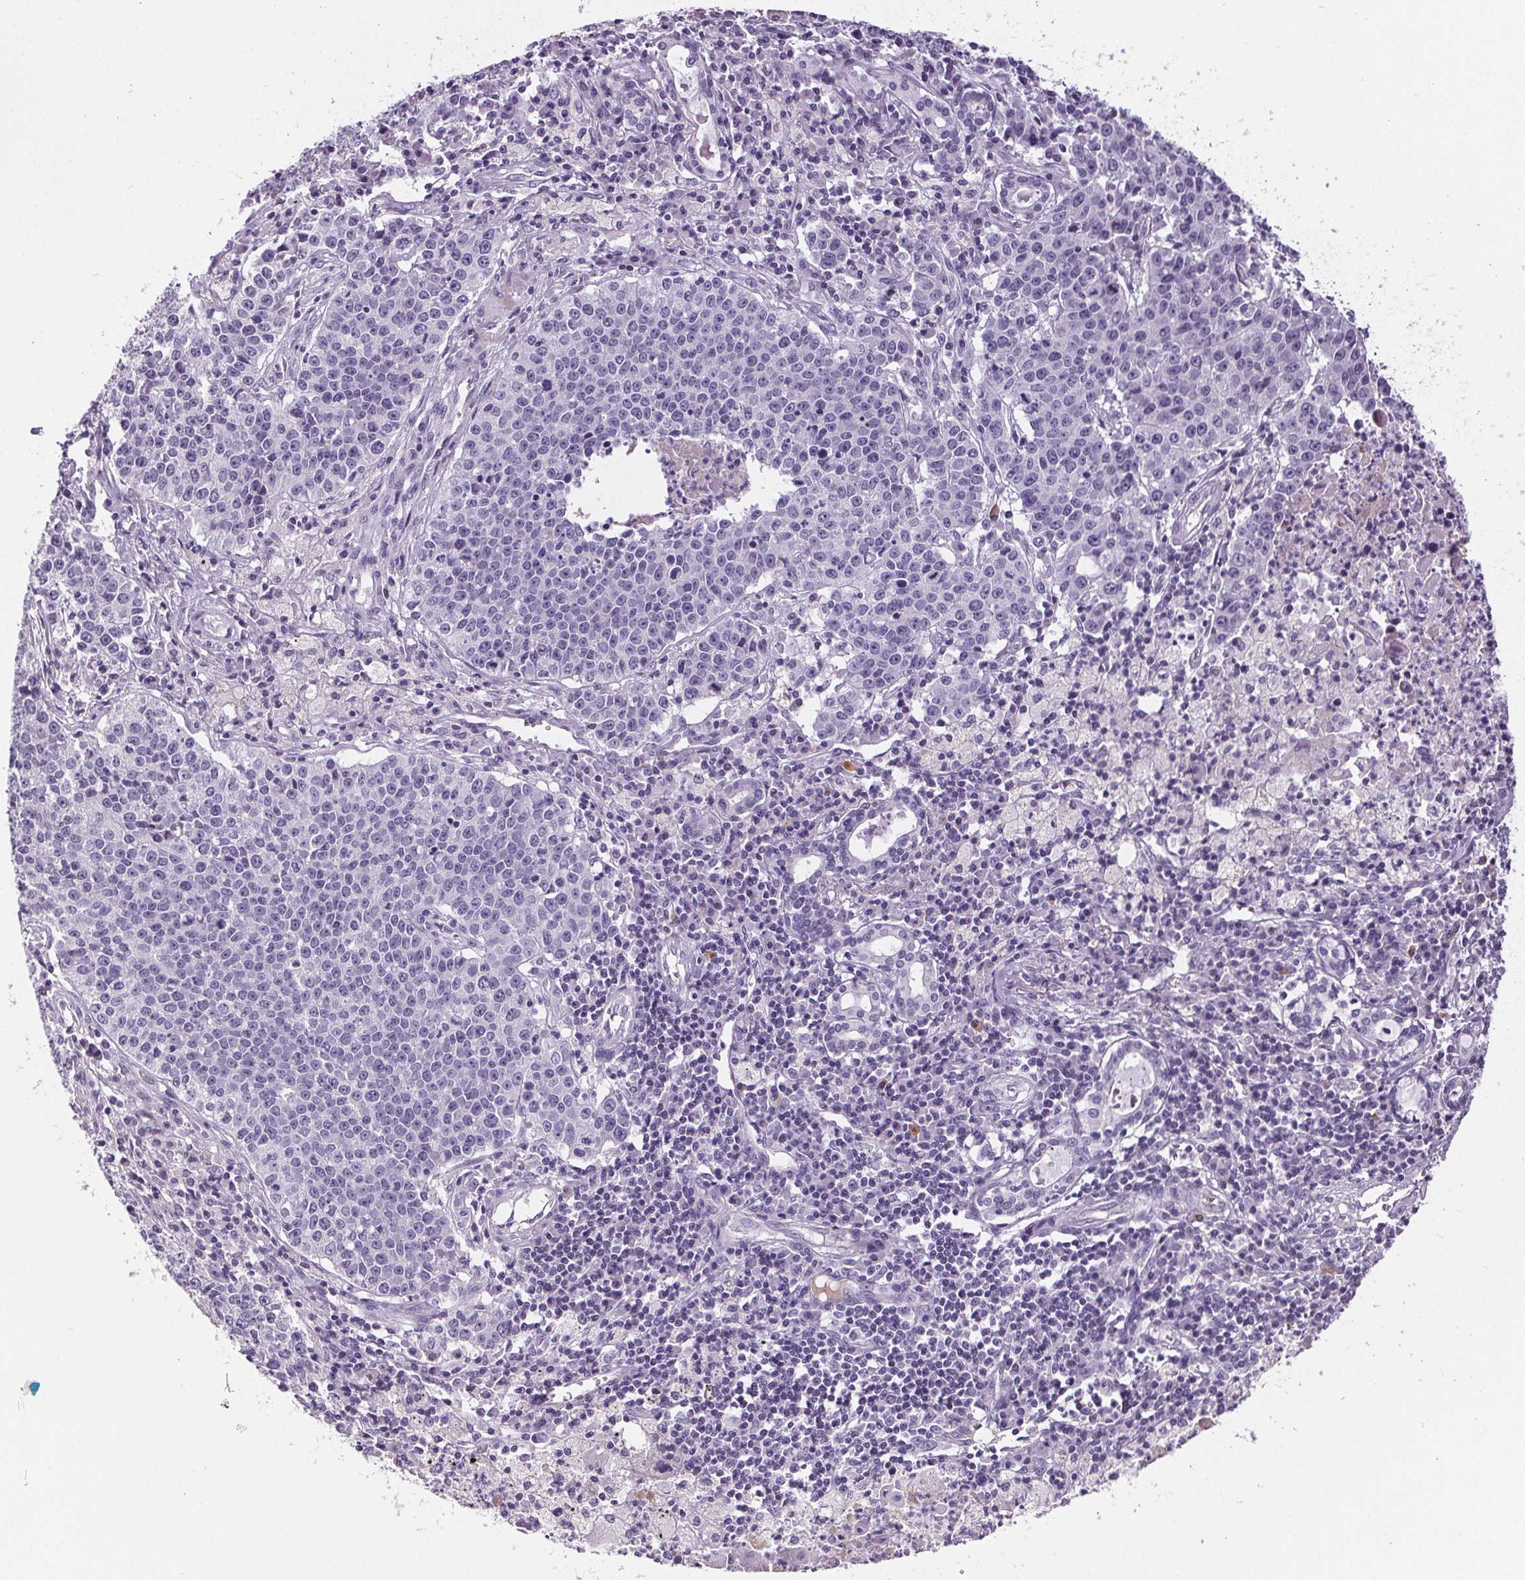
{"staining": {"intensity": "negative", "quantity": "none", "location": "none"}, "tissue": "lung cancer", "cell_type": "Tumor cells", "image_type": "cancer", "snomed": [{"axis": "morphology", "description": "Squamous cell carcinoma, NOS"}, {"axis": "morphology", "description": "Squamous cell carcinoma, metastatic, NOS"}, {"axis": "topography", "description": "Lung"}, {"axis": "topography", "description": "Pleura, NOS"}], "caption": "This is an immunohistochemistry photomicrograph of lung metastatic squamous cell carcinoma. There is no positivity in tumor cells.", "gene": "CD5L", "patient": {"sex": "male", "age": 72}}